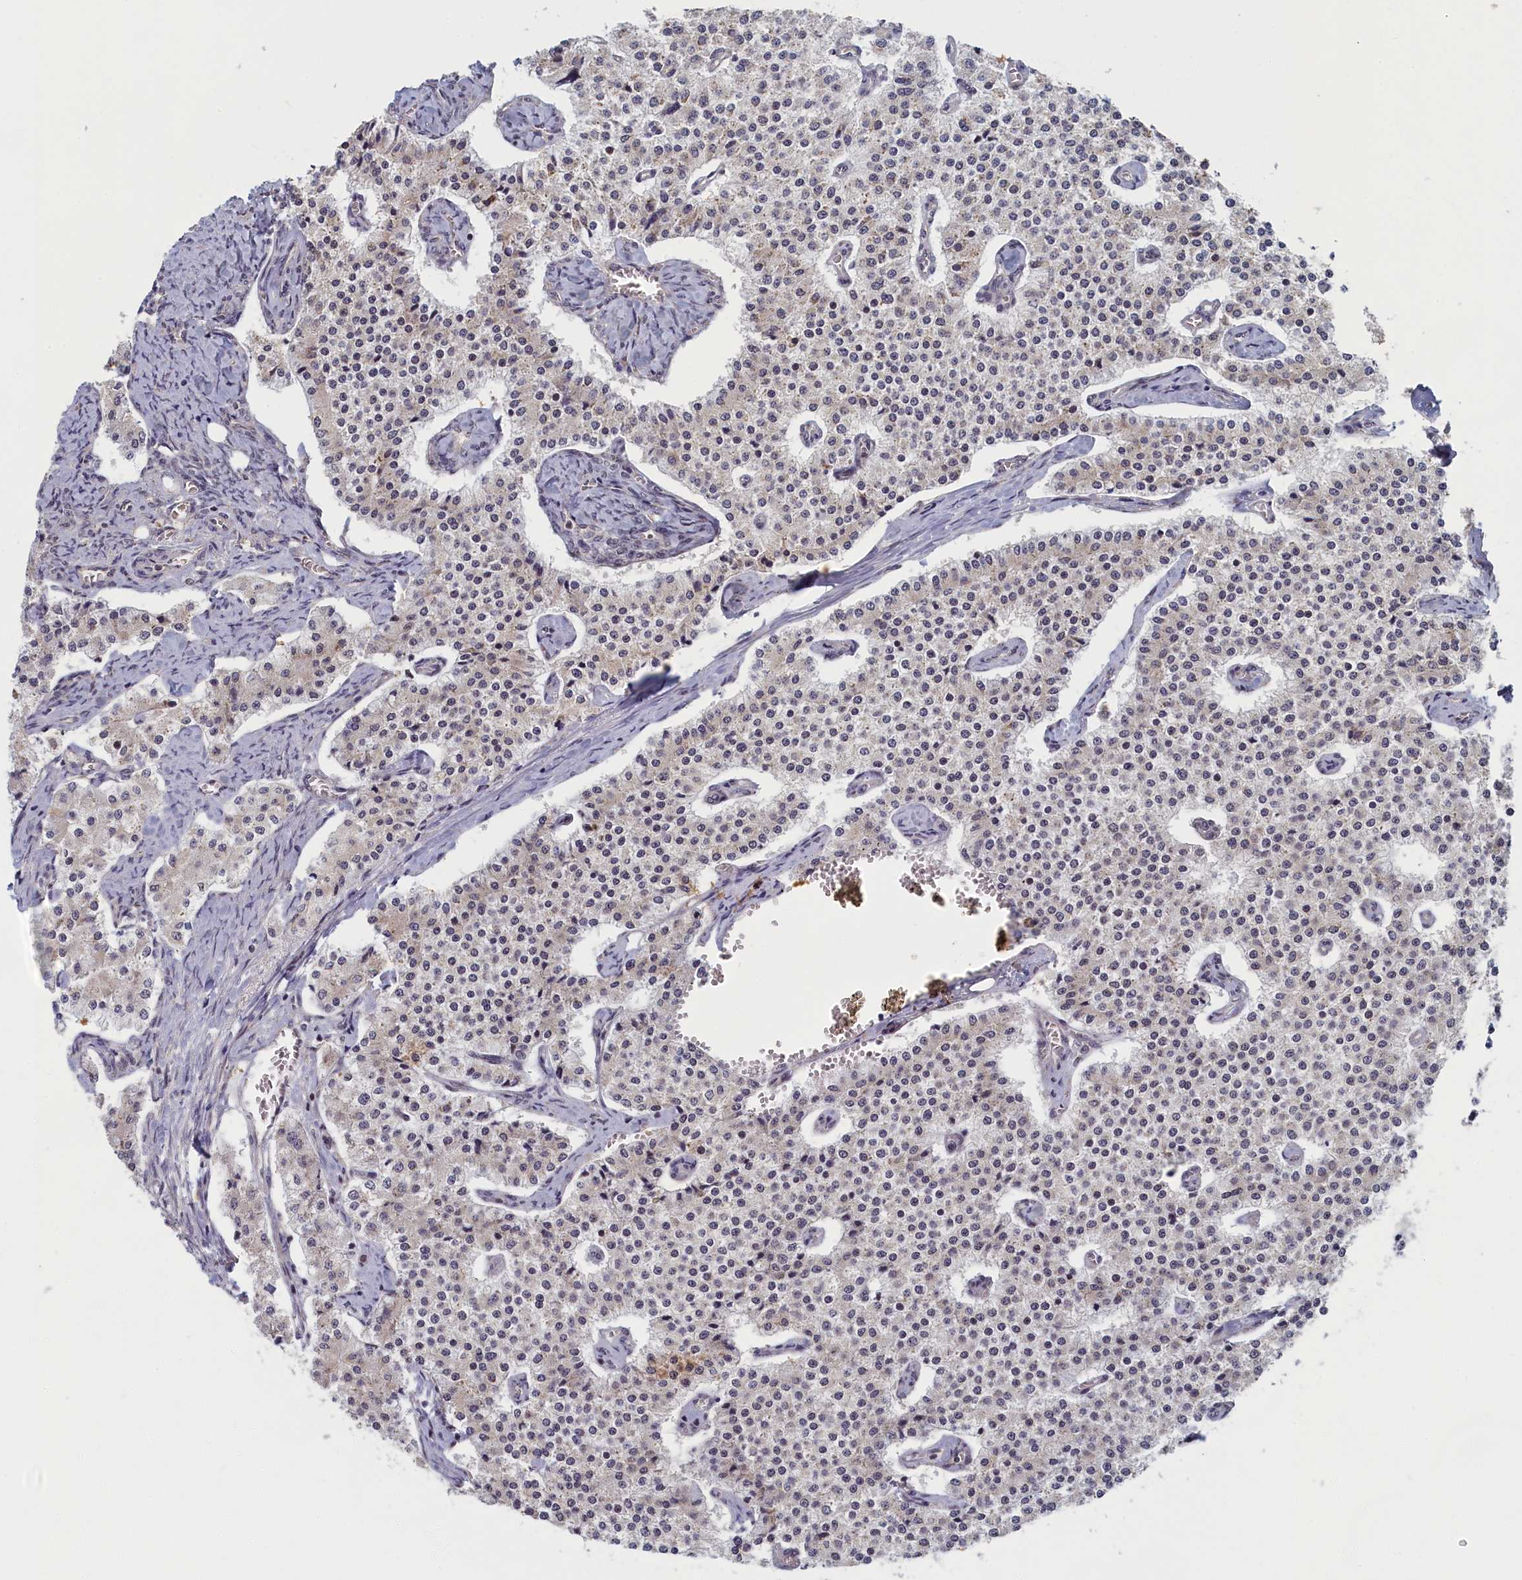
{"staining": {"intensity": "weak", "quantity": "<25%", "location": "nuclear"}, "tissue": "carcinoid", "cell_type": "Tumor cells", "image_type": "cancer", "snomed": [{"axis": "morphology", "description": "Carcinoid, malignant, NOS"}, {"axis": "topography", "description": "Colon"}], "caption": "Tumor cells are negative for brown protein staining in carcinoid.", "gene": "DNAJC17", "patient": {"sex": "female", "age": 52}}